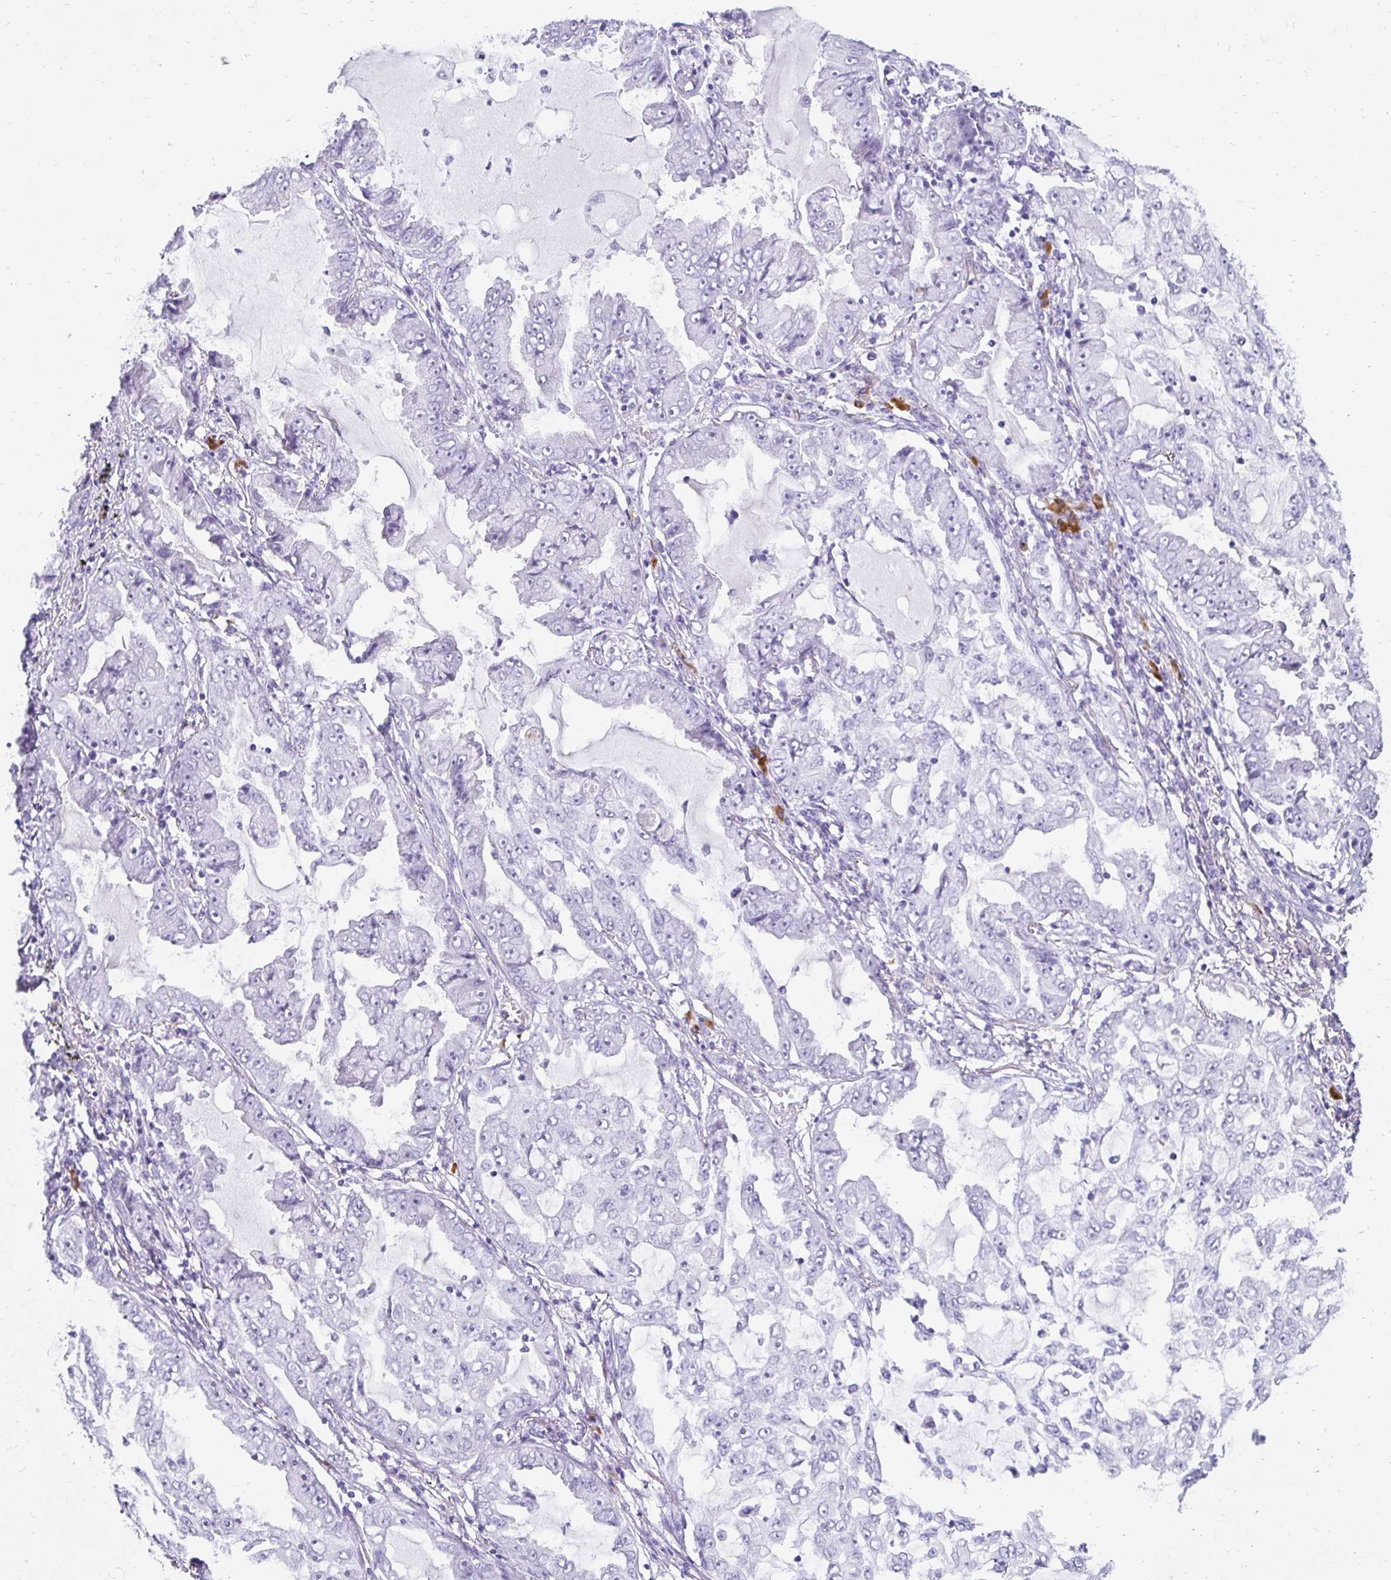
{"staining": {"intensity": "negative", "quantity": "none", "location": "none"}, "tissue": "lung cancer", "cell_type": "Tumor cells", "image_type": "cancer", "snomed": [{"axis": "morphology", "description": "Adenocarcinoma, NOS"}, {"axis": "topography", "description": "Lung"}], "caption": "Tumor cells are negative for protein expression in human lung cancer (adenocarcinoma). The staining was performed using DAB to visualize the protein expression in brown, while the nuclei were stained in blue with hematoxylin (Magnification: 20x).", "gene": "CST6", "patient": {"sex": "female", "age": 52}}